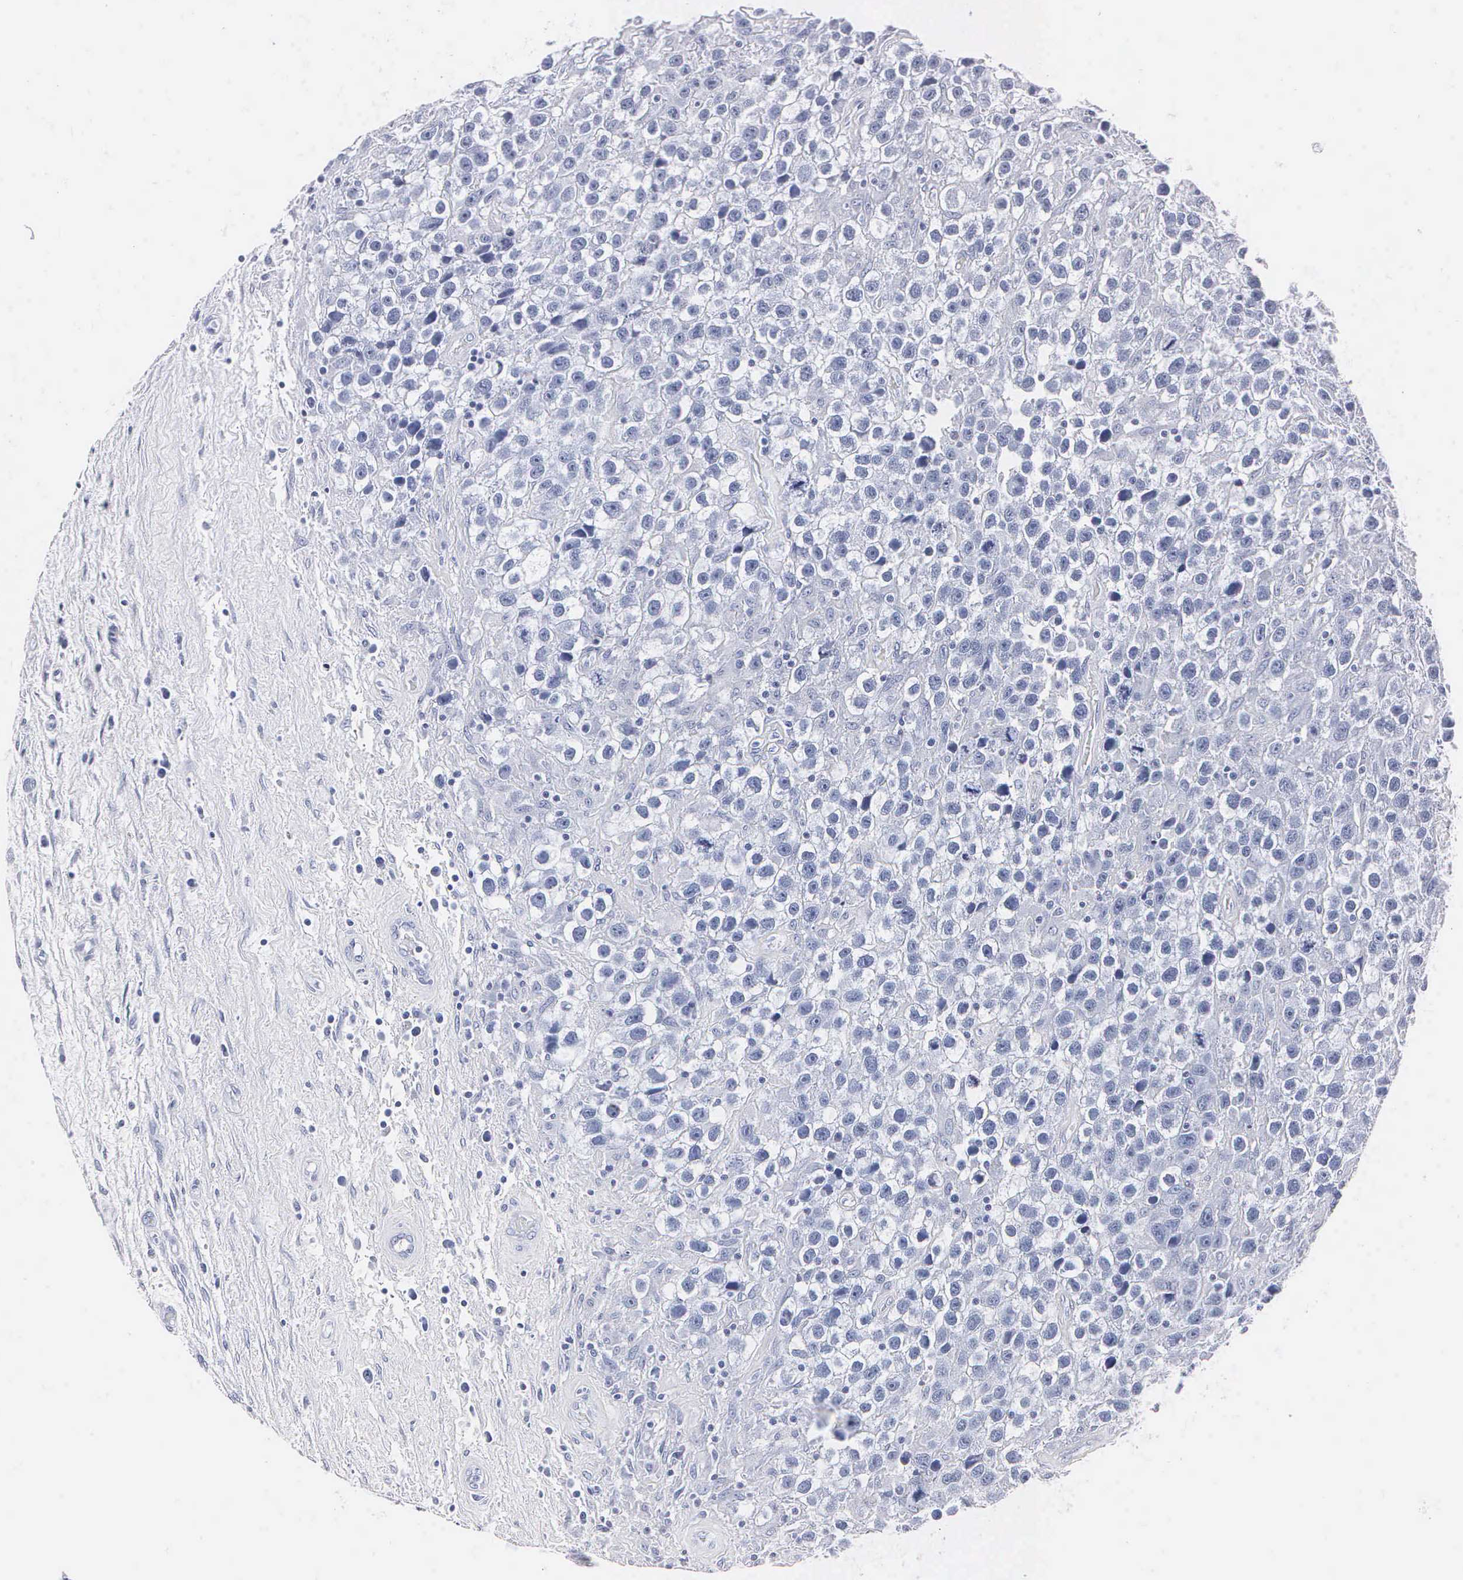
{"staining": {"intensity": "negative", "quantity": "none", "location": "none"}, "tissue": "testis cancer", "cell_type": "Tumor cells", "image_type": "cancer", "snomed": [{"axis": "morphology", "description": "Seminoma, NOS"}, {"axis": "topography", "description": "Testis"}], "caption": "Image shows no significant protein staining in tumor cells of seminoma (testis). The staining was performed using DAB (3,3'-diaminobenzidine) to visualize the protein expression in brown, while the nuclei were stained in blue with hematoxylin (Magnification: 20x).", "gene": "MB", "patient": {"sex": "male", "age": 43}}